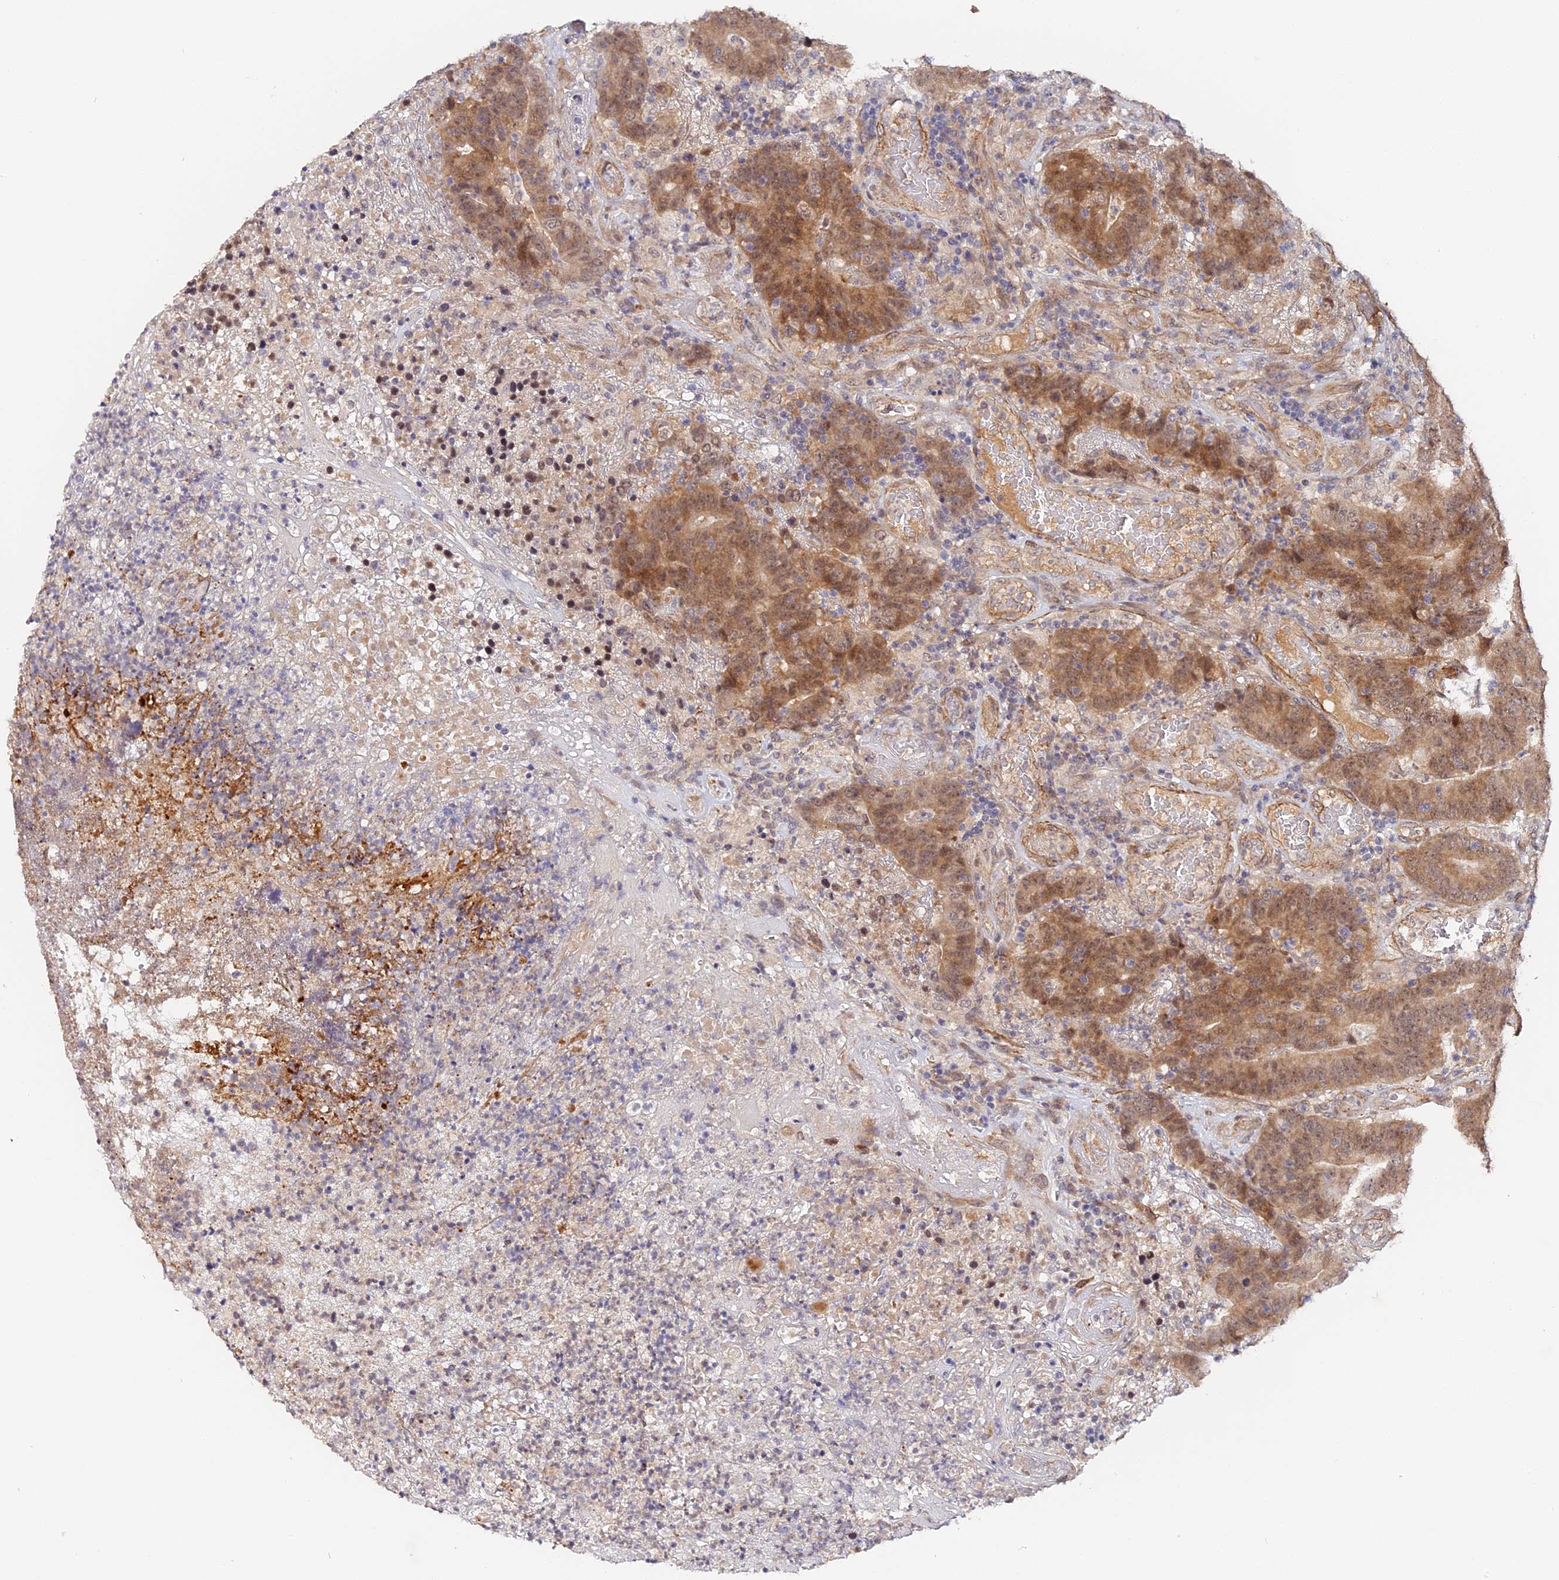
{"staining": {"intensity": "moderate", "quantity": ">75%", "location": "cytoplasmic/membranous,nuclear"}, "tissue": "colorectal cancer", "cell_type": "Tumor cells", "image_type": "cancer", "snomed": [{"axis": "morphology", "description": "Normal tissue, NOS"}, {"axis": "morphology", "description": "Adenocarcinoma, NOS"}, {"axis": "topography", "description": "Colon"}], "caption": "Approximately >75% of tumor cells in human colorectal cancer reveal moderate cytoplasmic/membranous and nuclear protein staining as visualized by brown immunohistochemical staining.", "gene": "IMPACT", "patient": {"sex": "female", "age": 75}}